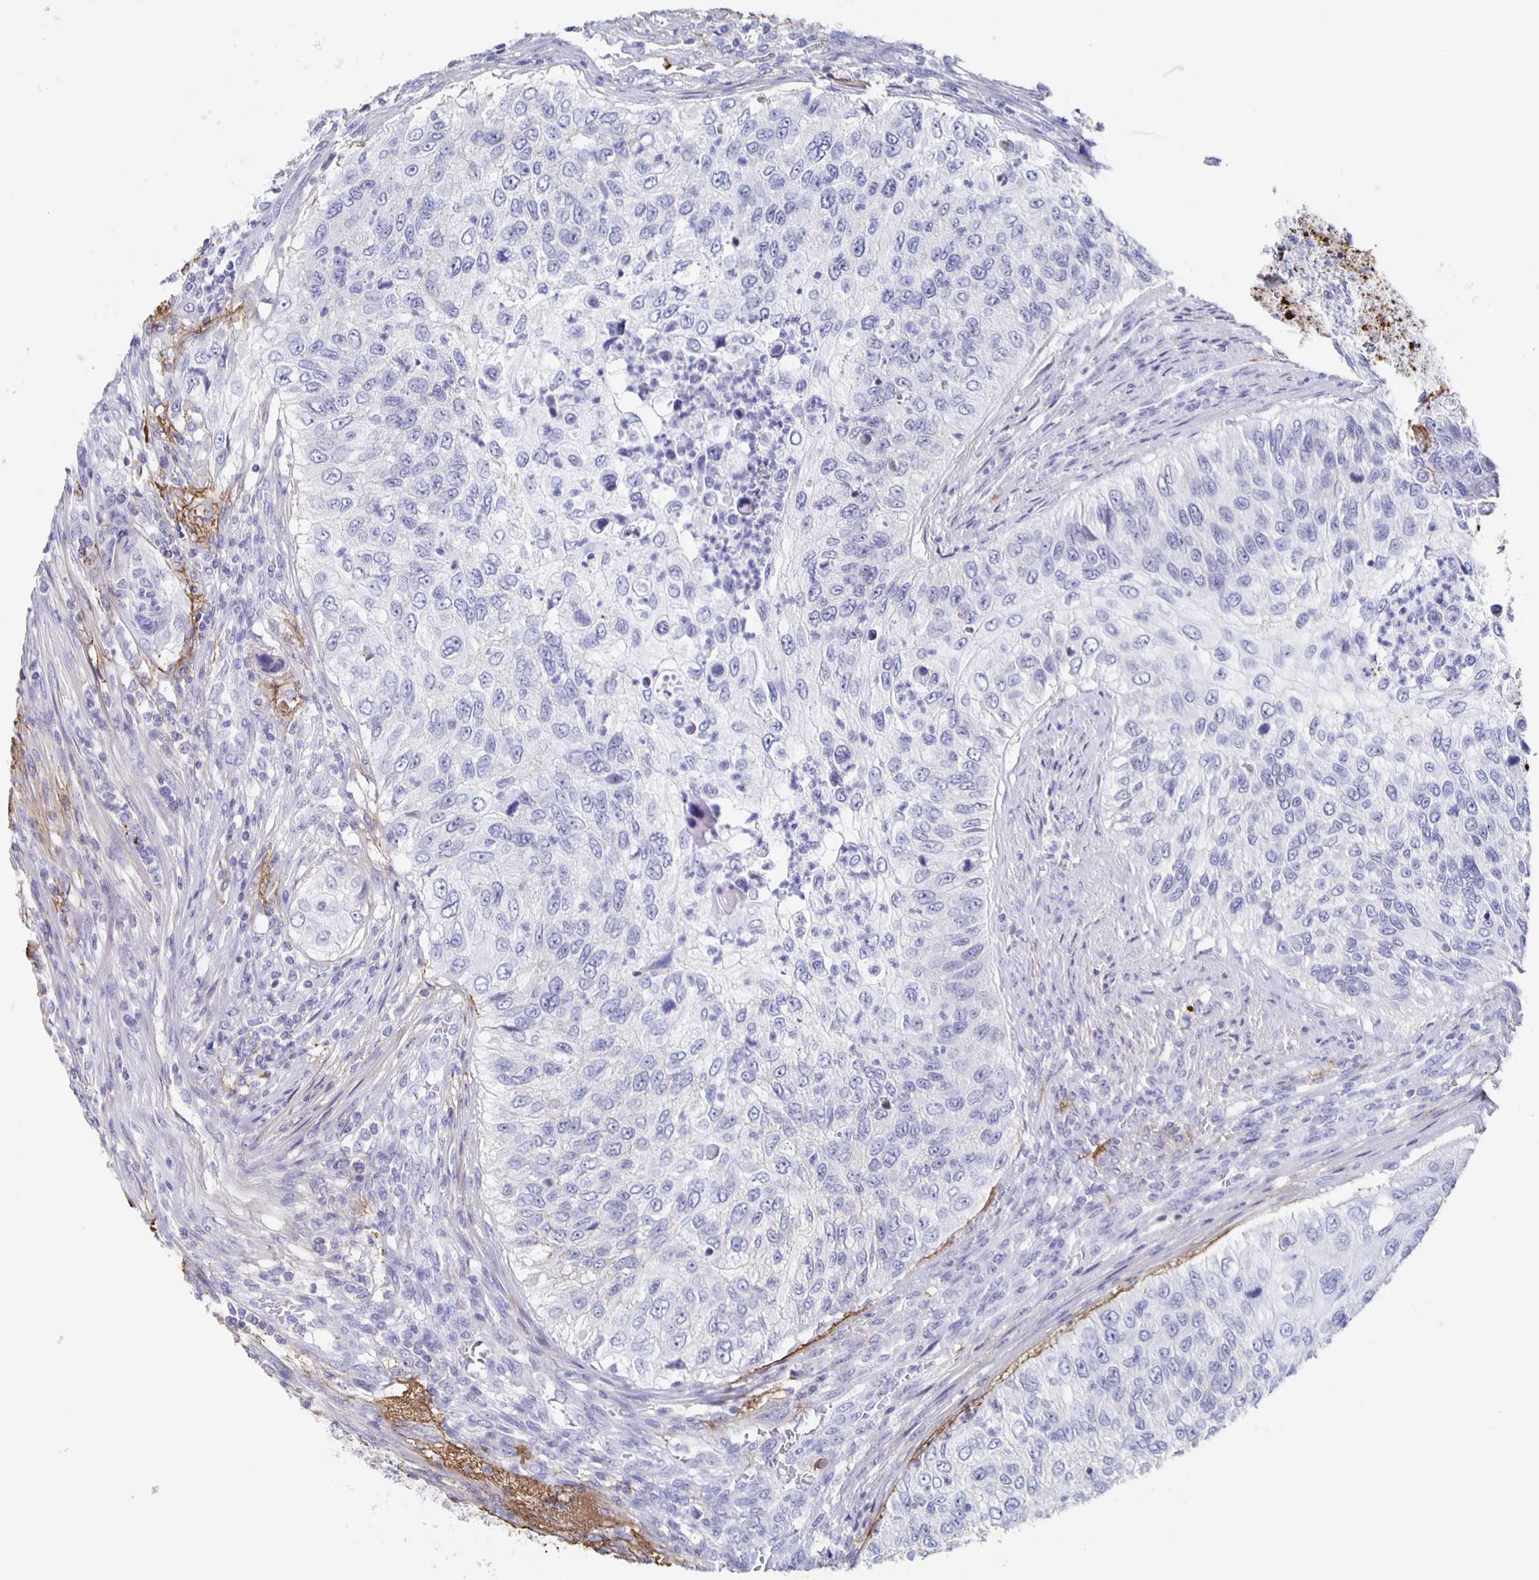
{"staining": {"intensity": "negative", "quantity": "none", "location": "none"}, "tissue": "urothelial cancer", "cell_type": "Tumor cells", "image_type": "cancer", "snomed": [{"axis": "morphology", "description": "Urothelial carcinoma, High grade"}, {"axis": "topography", "description": "Urinary bladder"}], "caption": "Immunohistochemistry image of neoplastic tissue: urothelial carcinoma (high-grade) stained with DAB (3,3'-diaminobenzidine) displays no significant protein expression in tumor cells. The staining is performed using DAB brown chromogen with nuclei counter-stained in using hematoxylin.", "gene": "FGA", "patient": {"sex": "female", "age": 60}}